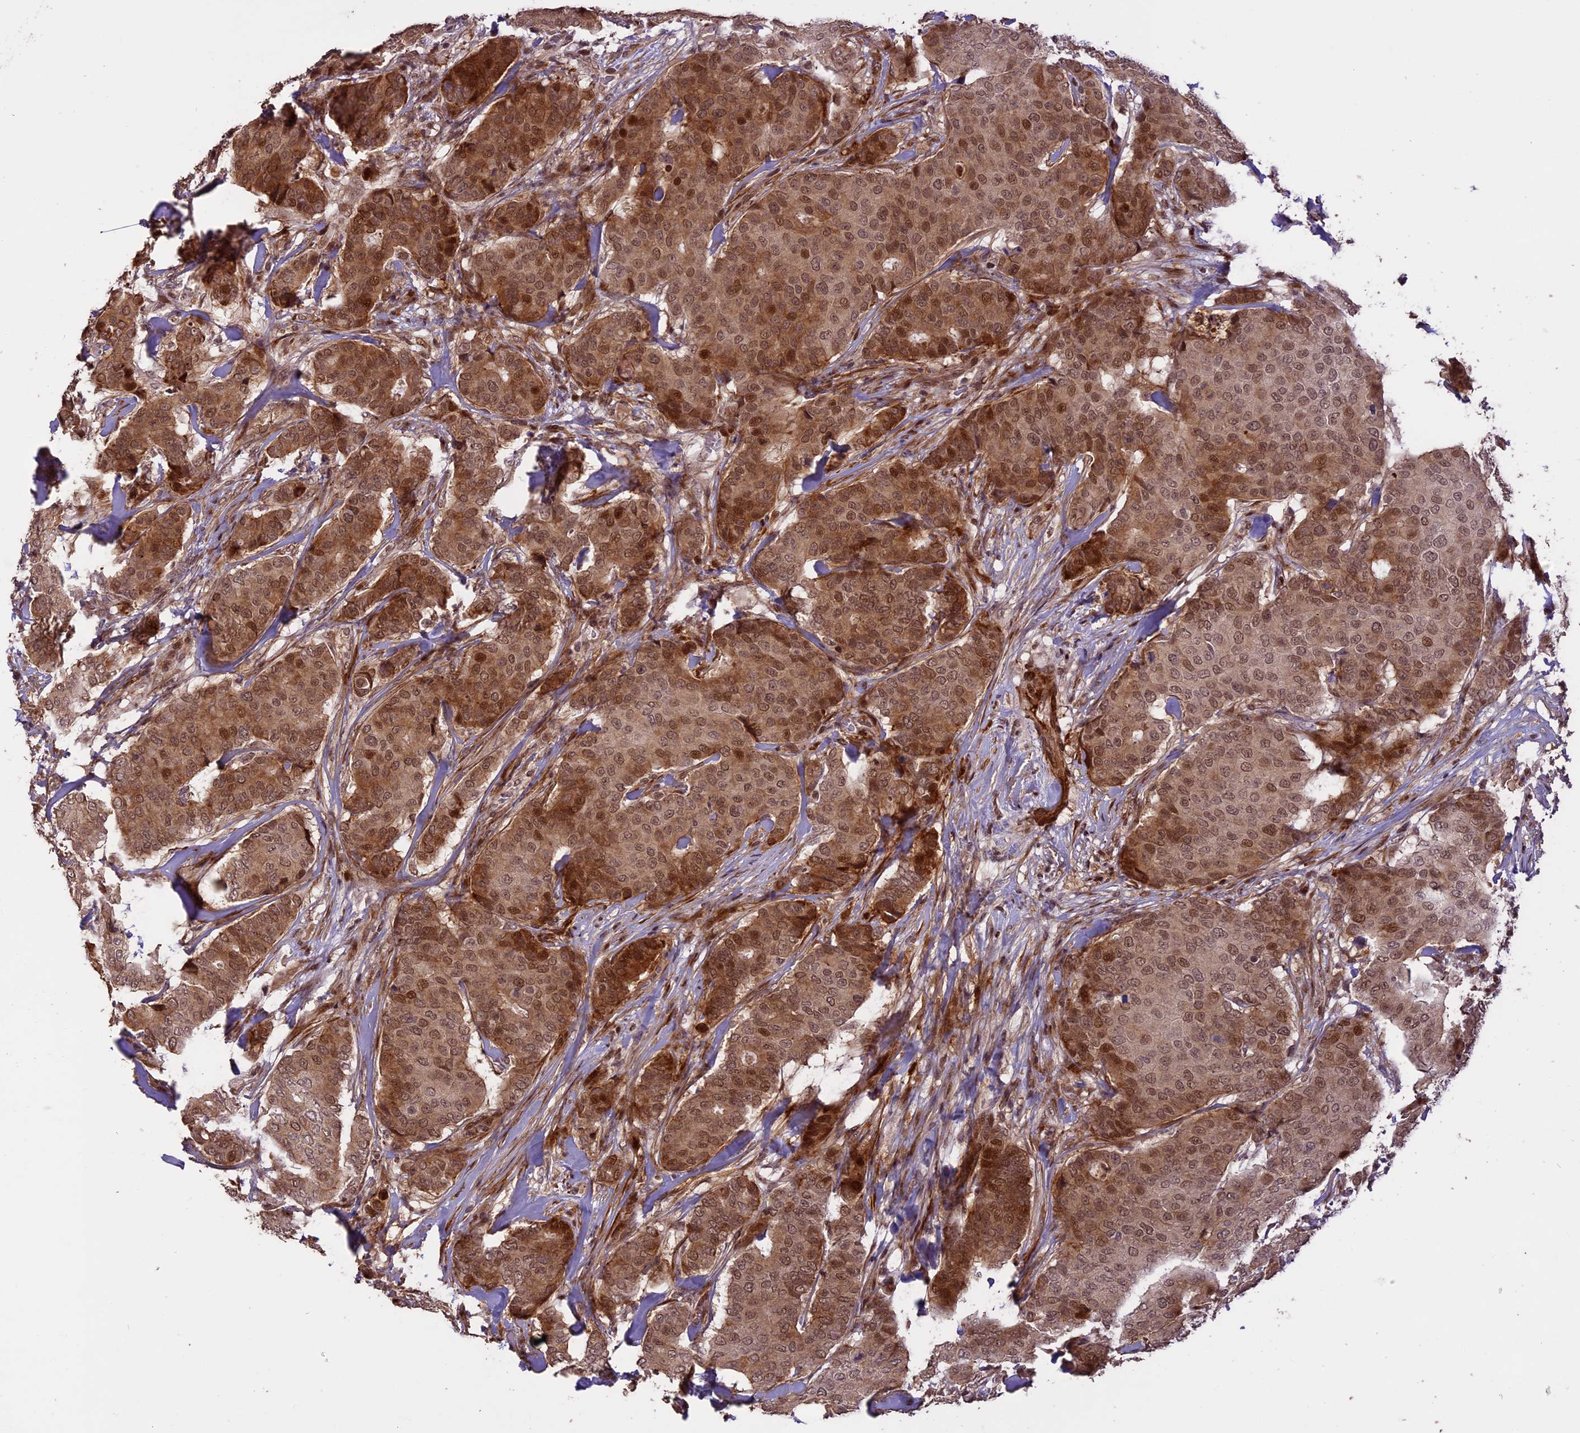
{"staining": {"intensity": "moderate", "quantity": ">75%", "location": "cytoplasmic/membranous,nuclear"}, "tissue": "breast cancer", "cell_type": "Tumor cells", "image_type": "cancer", "snomed": [{"axis": "morphology", "description": "Duct carcinoma"}, {"axis": "topography", "description": "Breast"}], "caption": "Infiltrating ductal carcinoma (breast) was stained to show a protein in brown. There is medium levels of moderate cytoplasmic/membranous and nuclear expression in approximately >75% of tumor cells.", "gene": "ENHO", "patient": {"sex": "female", "age": 75}}